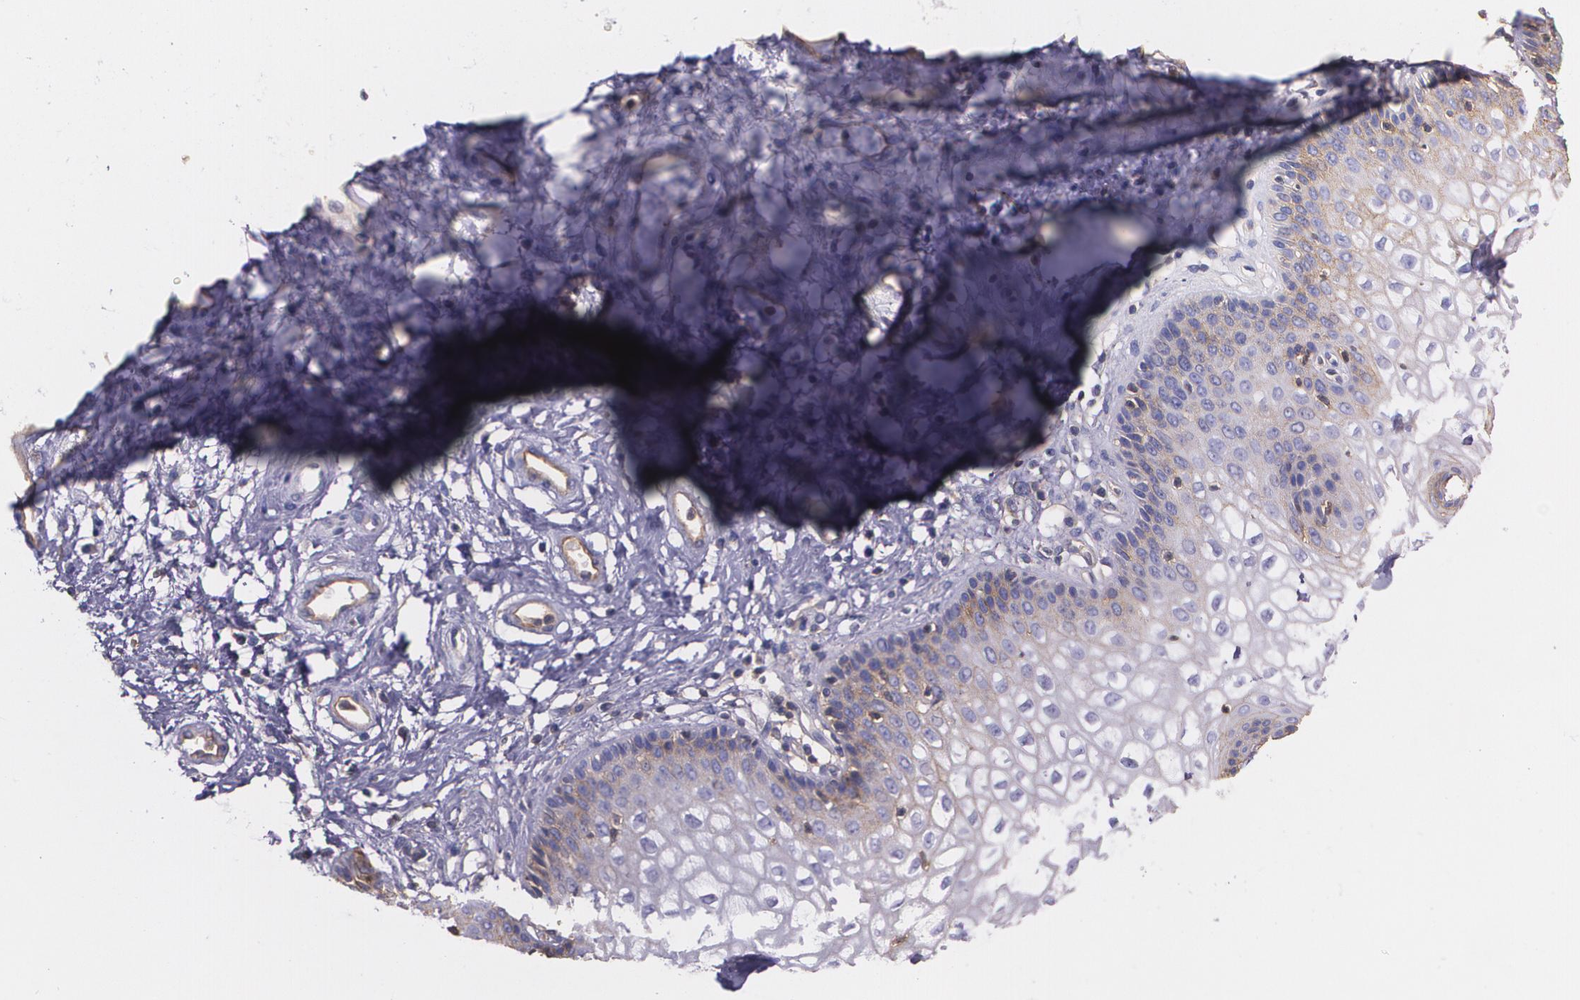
{"staining": {"intensity": "moderate", "quantity": "<25%", "location": "cytoplasmic/membranous"}, "tissue": "vagina", "cell_type": "Squamous epithelial cells", "image_type": "normal", "snomed": [{"axis": "morphology", "description": "Normal tissue, NOS"}, {"axis": "topography", "description": "Vagina"}], "caption": "Vagina stained with IHC displays moderate cytoplasmic/membranous expression in about <25% of squamous epithelial cells. (IHC, brightfield microscopy, high magnification).", "gene": "B2M", "patient": {"sex": "female", "age": 34}}